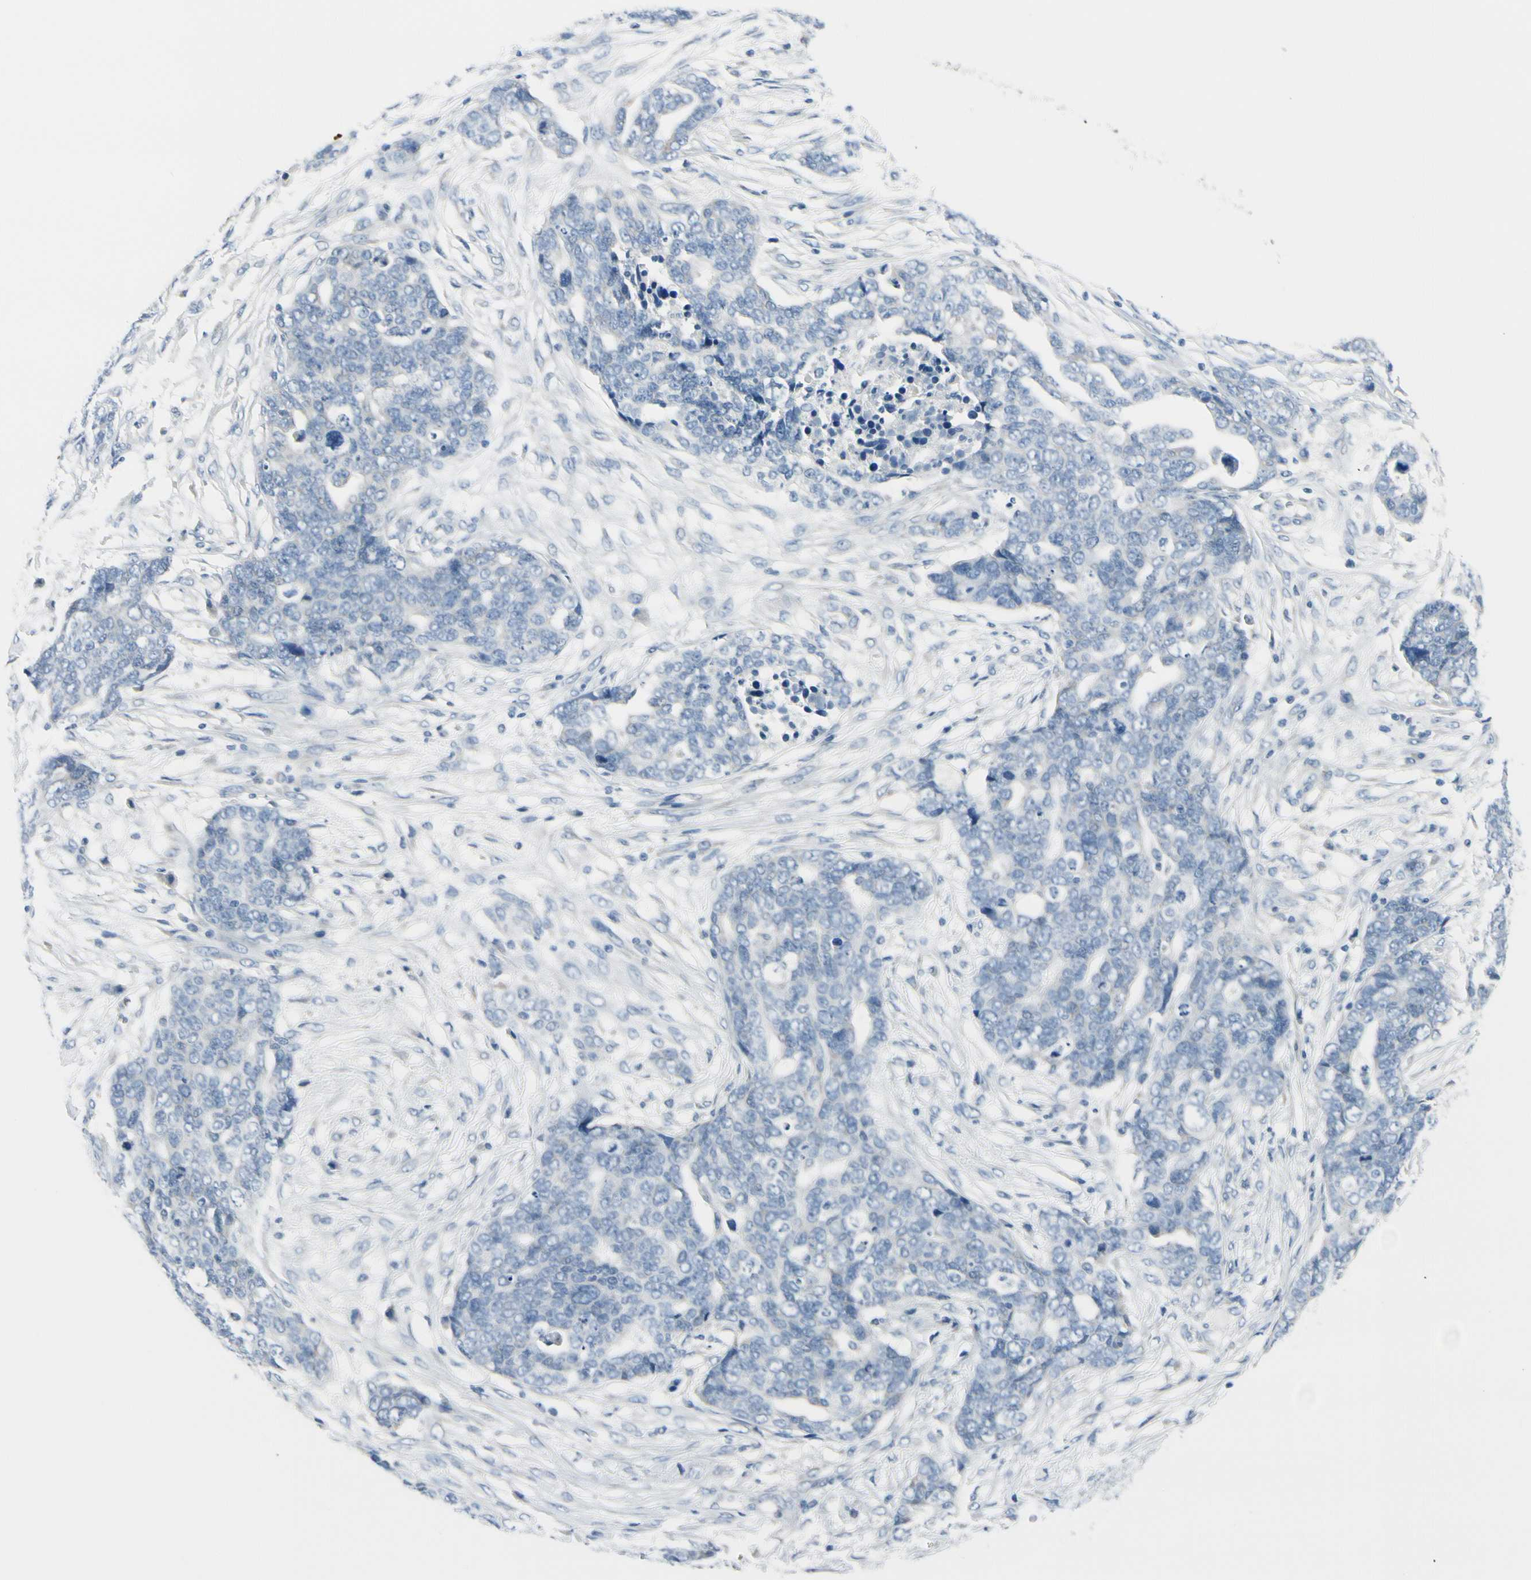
{"staining": {"intensity": "negative", "quantity": "none", "location": "none"}, "tissue": "ovarian cancer", "cell_type": "Tumor cells", "image_type": "cancer", "snomed": [{"axis": "morphology", "description": "Normal tissue, NOS"}, {"axis": "morphology", "description": "Cystadenocarcinoma, serous, NOS"}, {"axis": "topography", "description": "Fallopian tube"}, {"axis": "topography", "description": "Ovary"}], "caption": "The histopathology image reveals no staining of tumor cells in ovarian cancer (serous cystadenocarcinoma).", "gene": "PEBP1", "patient": {"sex": "female", "age": 56}}